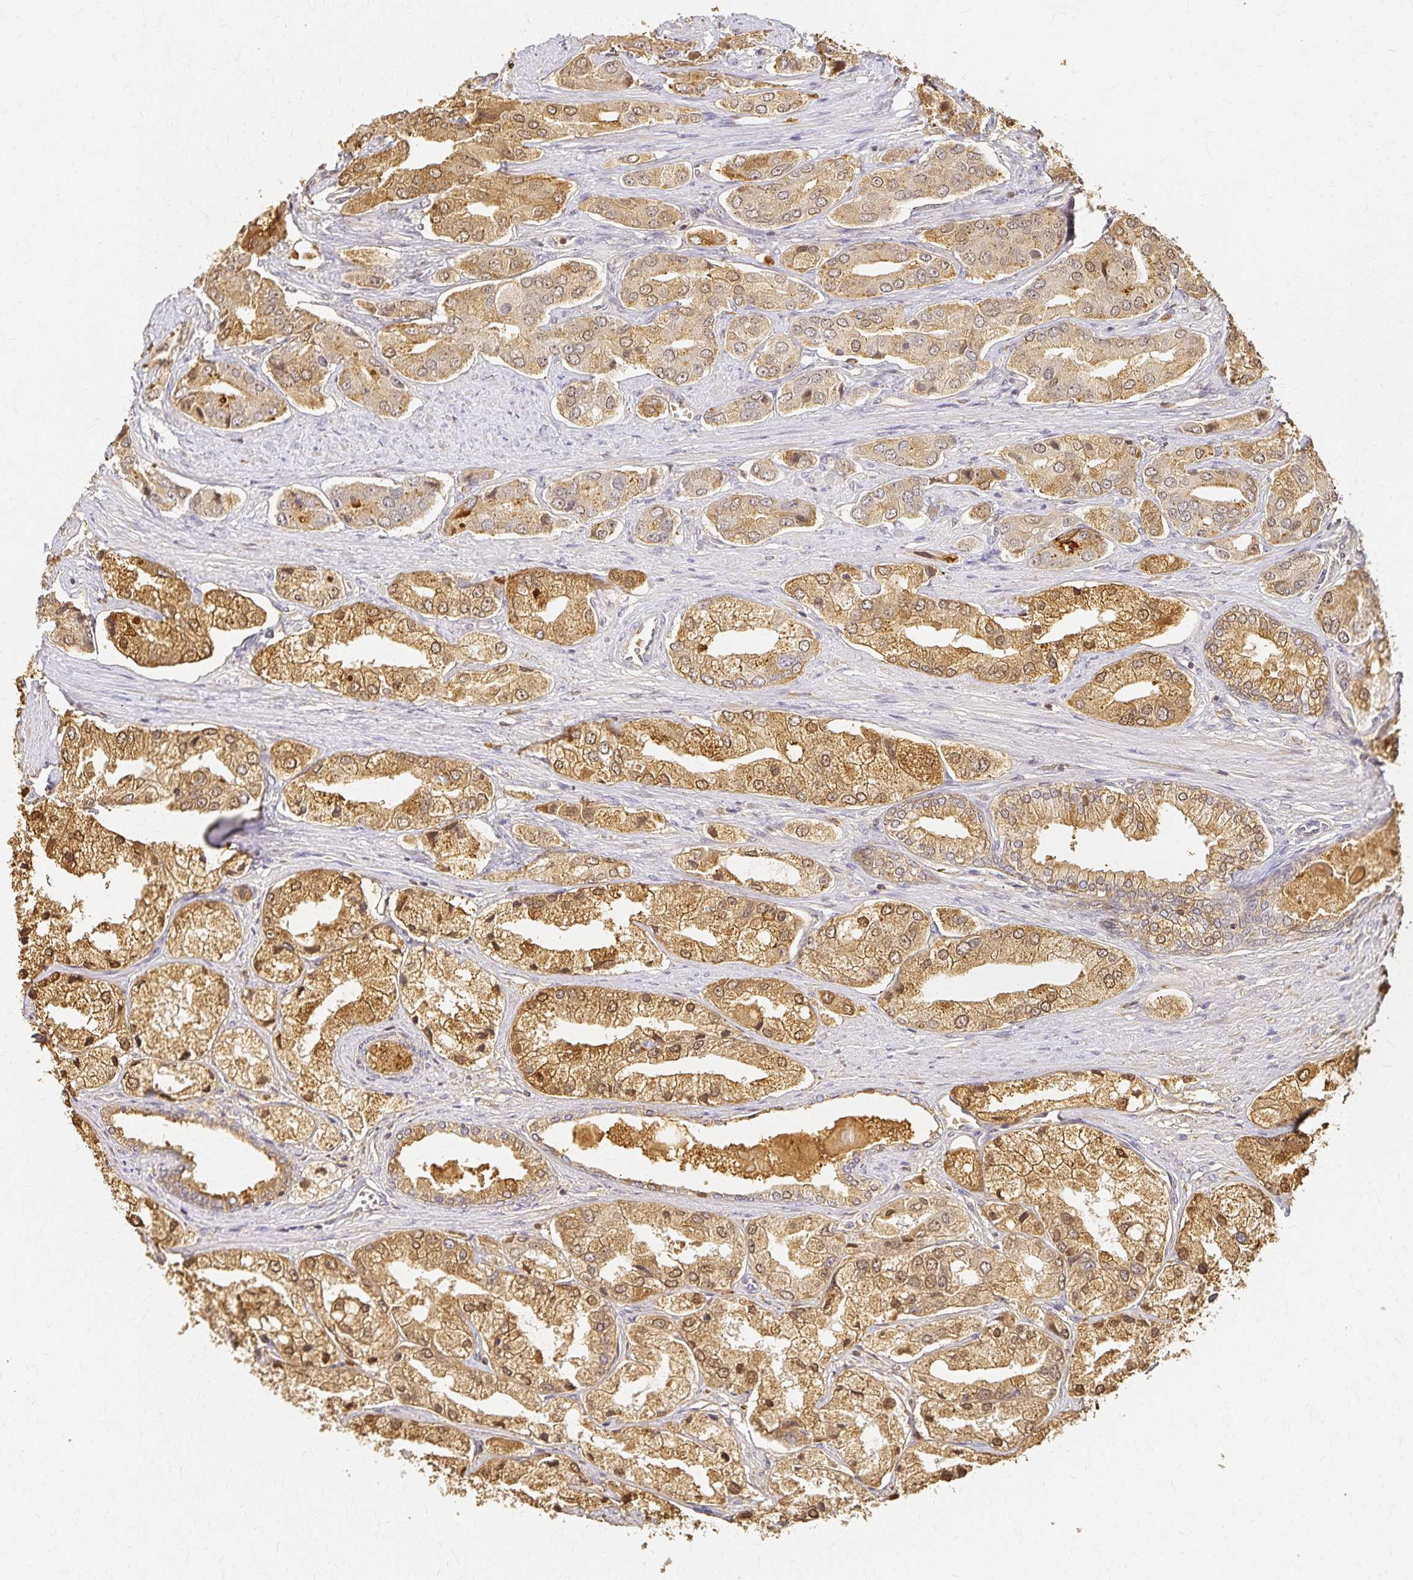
{"staining": {"intensity": "moderate", "quantity": ">75%", "location": "cytoplasmic/membranous"}, "tissue": "prostate cancer", "cell_type": "Tumor cells", "image_type": "cancer", "snomed": [{"axis": "morphology", "description": "Adenocarcinoma, Low grade"}, {"axis": "topography", "description": "Prostate"}], "caption": "Tumor cells exhibit moderate cytoplasmic/membranous expression in approximately >75% of cells in prostate adenocarcinoma (low-grade). Using DAB (3,3'-diaminobenzidine) (brown) and hematoxylin (blue) stains, captured at high magnification using brightfield microscopy.", "gene": "AZGP1", "patient": {"sex": "male", "age": 69}}